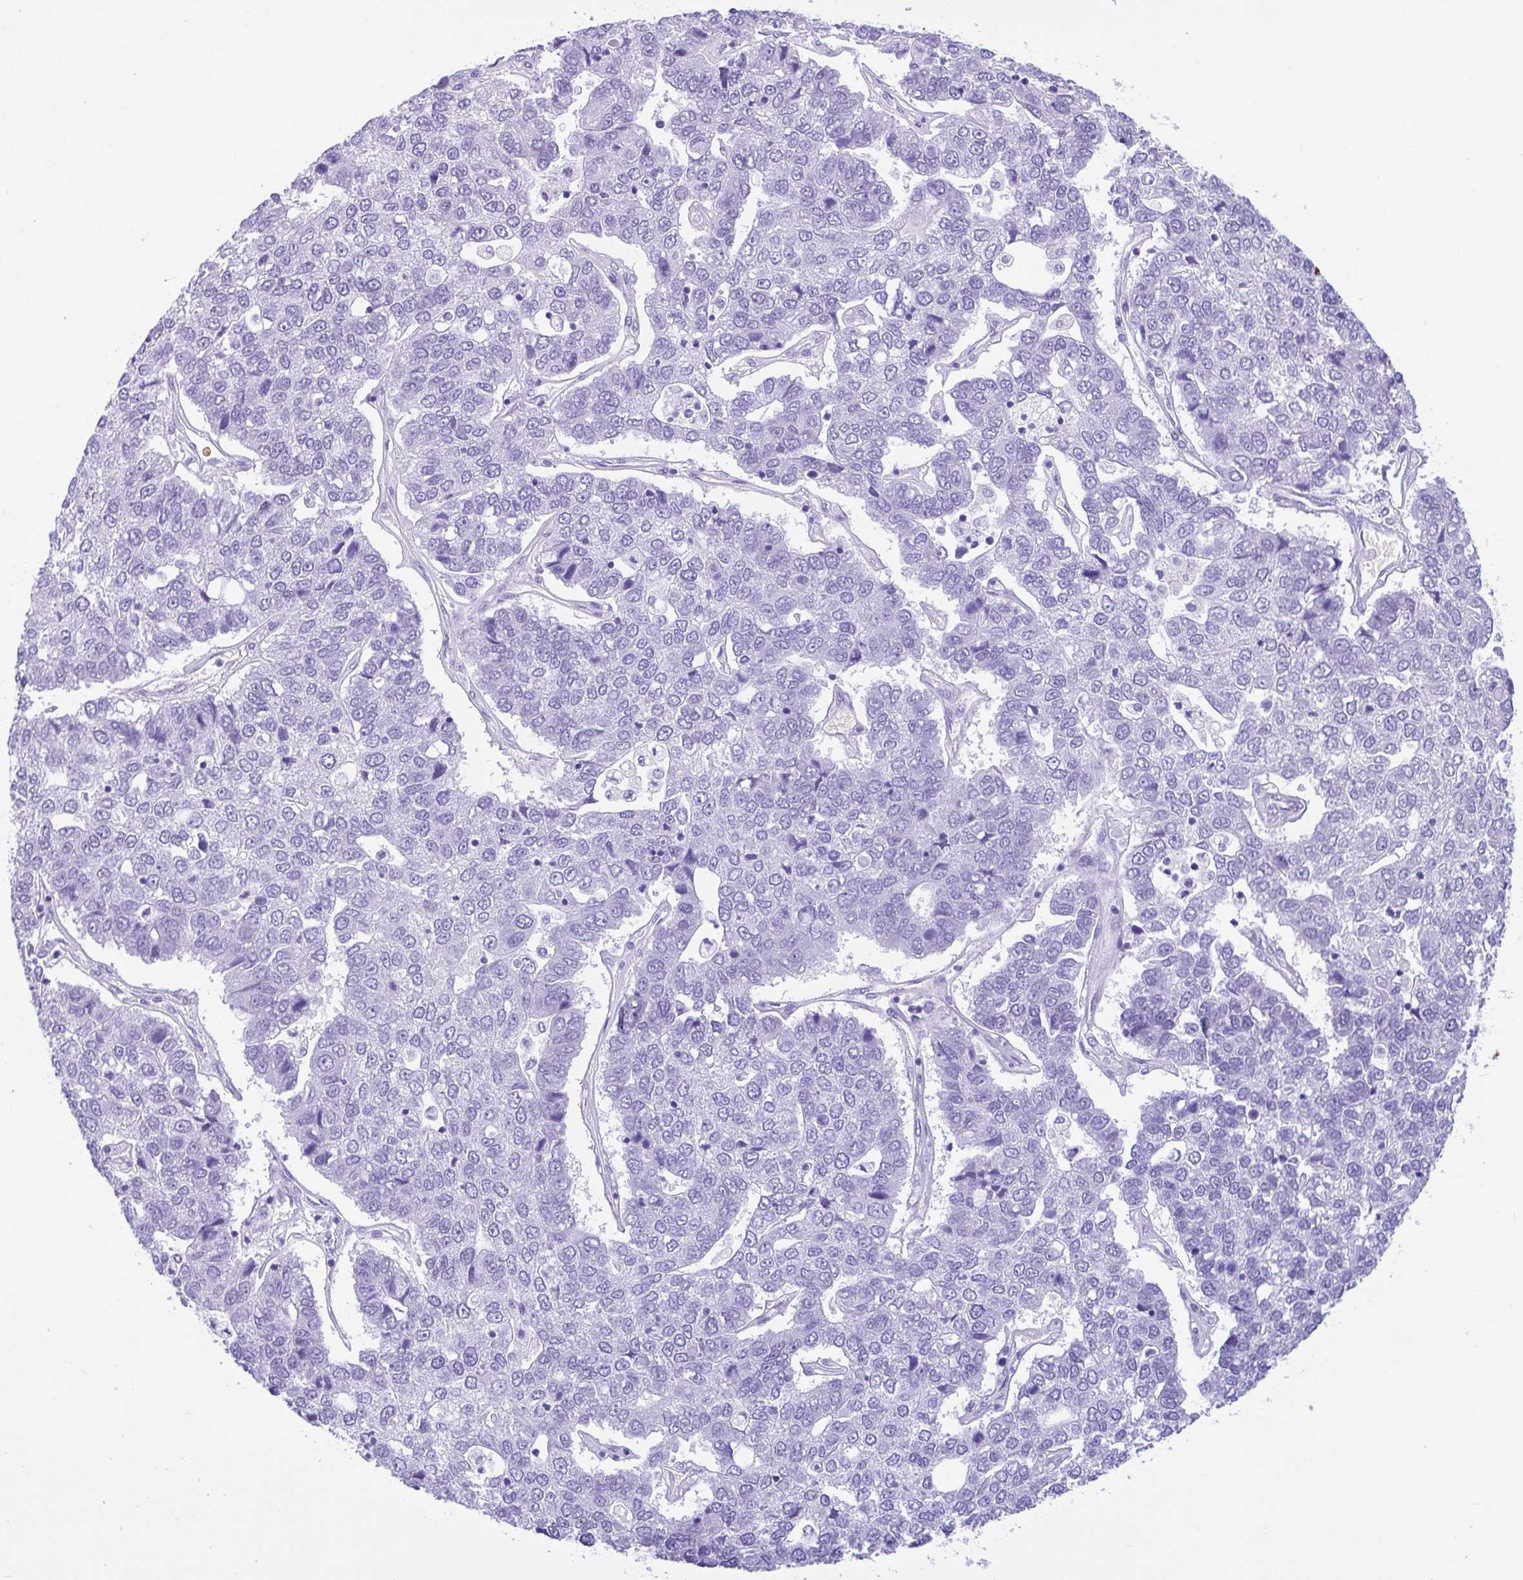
{"staining": {"intensity": "negative", "quantity": "none", "location": "none"}, "tissue": "pancreatic cancer", "cell_type": "Tumor cells", "image_type": "cancer", "snomed": [{"axis": "morphology", "description": "Adenocarcinoma, NOS"}, {"axis": "topography", "description": "Pancreas"}], "caption": "Protein analysis of pancreatic cancer (adenocarcinoma) reveals no significant positivity in tumor cells.", "gene": "TMEM79", "patient": {"sex": "female", "age": 61}}